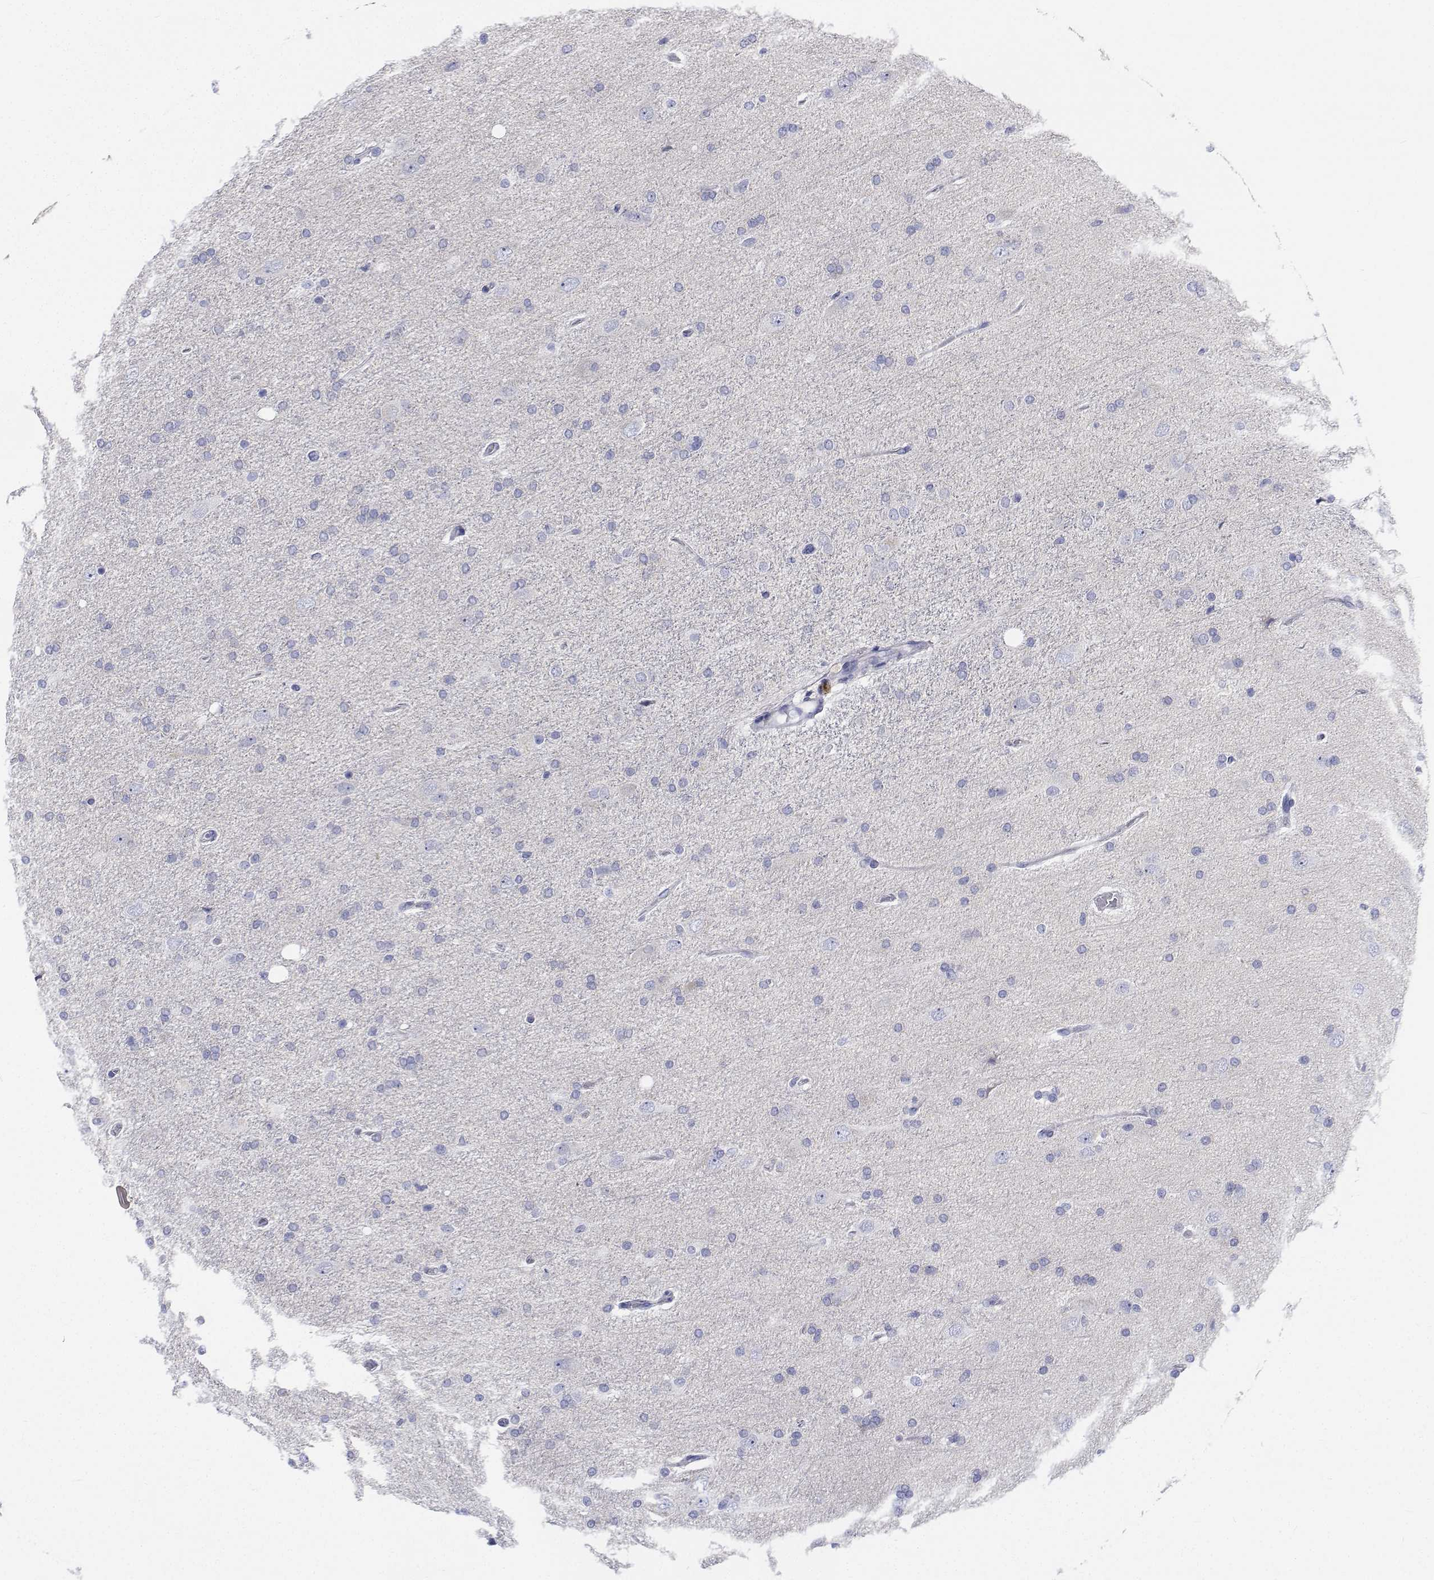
{"staining": {"intensity": "negative", "quantity": "none", "location": "none"}, "tissue": "glioma", "cell_type": "Tumor cells", "image_type": "cancer", "snomed": [{"axis": "morphology", "description": "Glioma, malignant, High grade"}, {"axis": "topography", "description": "Cerebral cortex"}], "caption": "Glioma was stained to show a protein in brown. There is no significant positivity in tumor cells. (DAB immunohistochemistry with hematoxylin counter stain).", "gene": "CDHR3", "patient": {"sex": "male", "age": 70}}